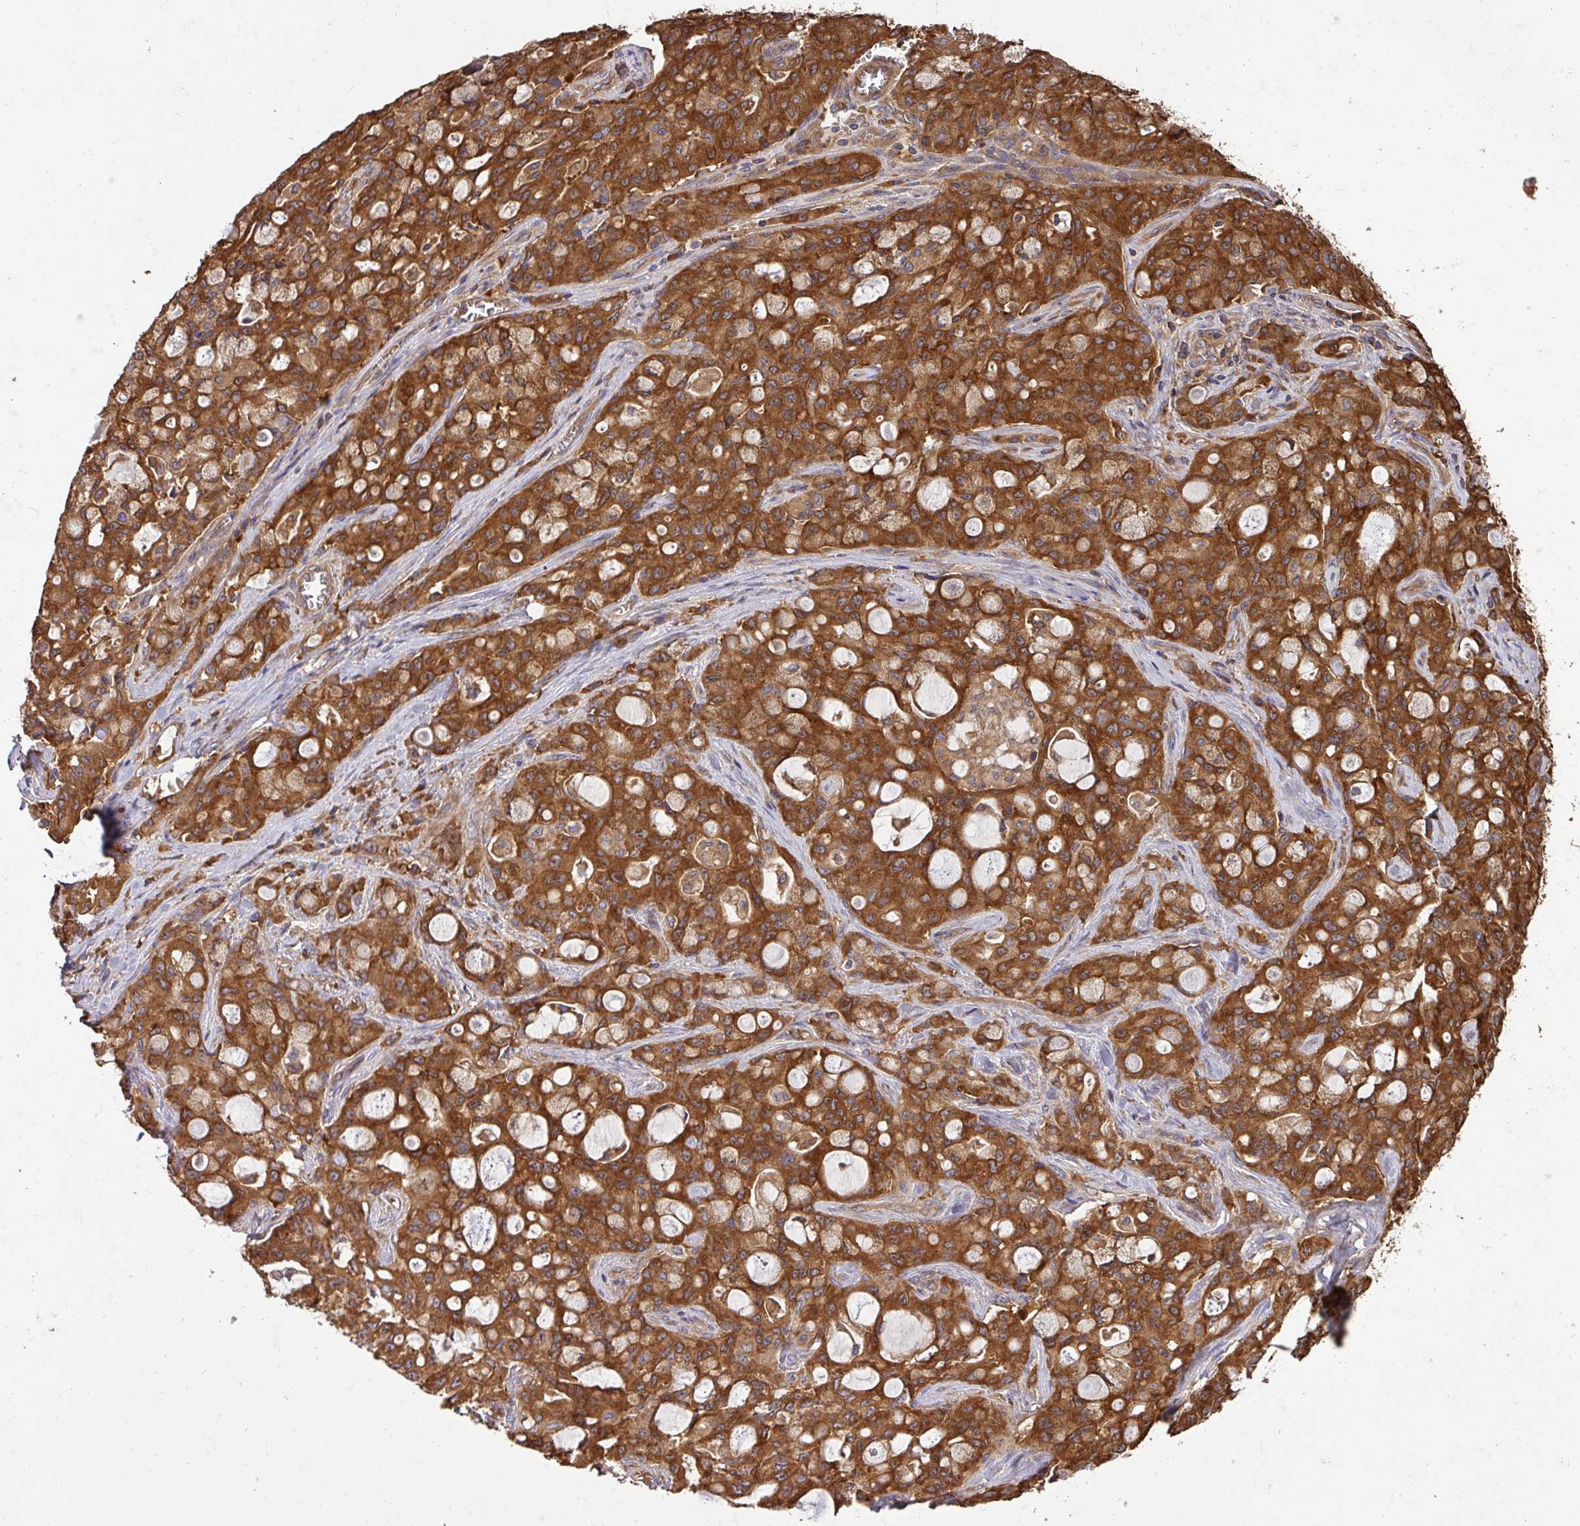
{"staining": {"intensity": "strong", "quantity": ">75%", "location": "cytoplasmic/membranous"}, "tissue": "lung cancer", "cell_type": "Tumor cells", "image_type": "cancer", "snomed": [{"axis": "morphology", "description": "Adenocarcinoma, NOS"}, {"axis": "topography", "description": "Lung"}], "caption": "Immunohistochemical staining of human lung cancer exhibits strong cytoplasmic/membranous protein staining in about >75% of tumor cells.", "gene": "GSPT1", "patient": {"sex": "female", "age": 44}}